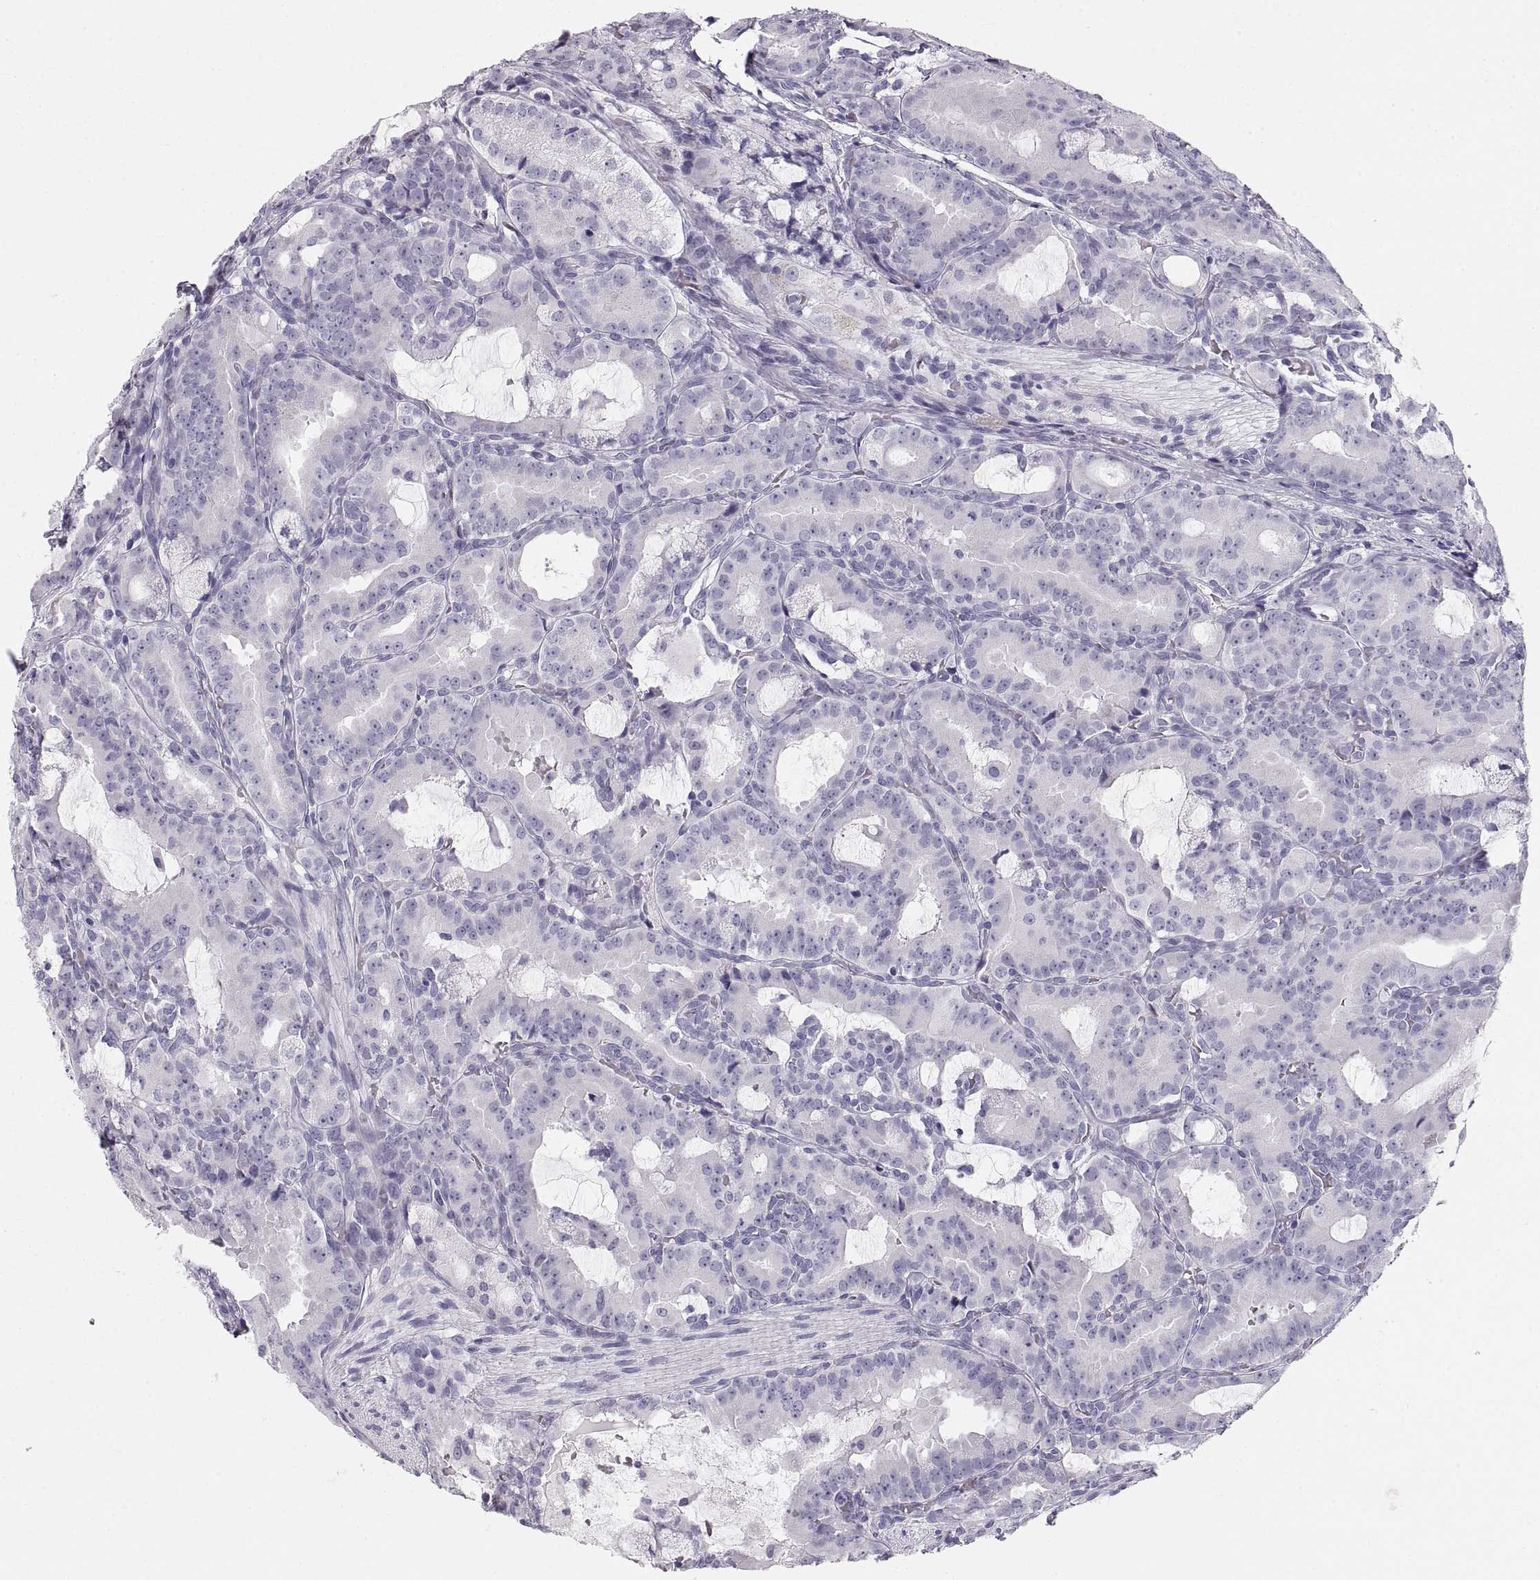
{"staining": {"intensity": "negative", "quantity": "none", "location": "none"}, "tissue": "prostate cancer", "cell_type": "Tumor cells", "image_type": "cancer", "snomed": [{"axis": "morphology", "description": "Adenocarcinoma, NOS"}, {"axis": "morphology", "description": "Adenocarcinoma, High grade"}, {"axis": "topography", "description": "Prostate"}], "caption": "Prostate high-grade adenocarcinoma was stained to show a protein in brown. There is no significant staining in tumor cells.", "gene": "CRYAA", "patient": {"sex": "male", "age": 64}}